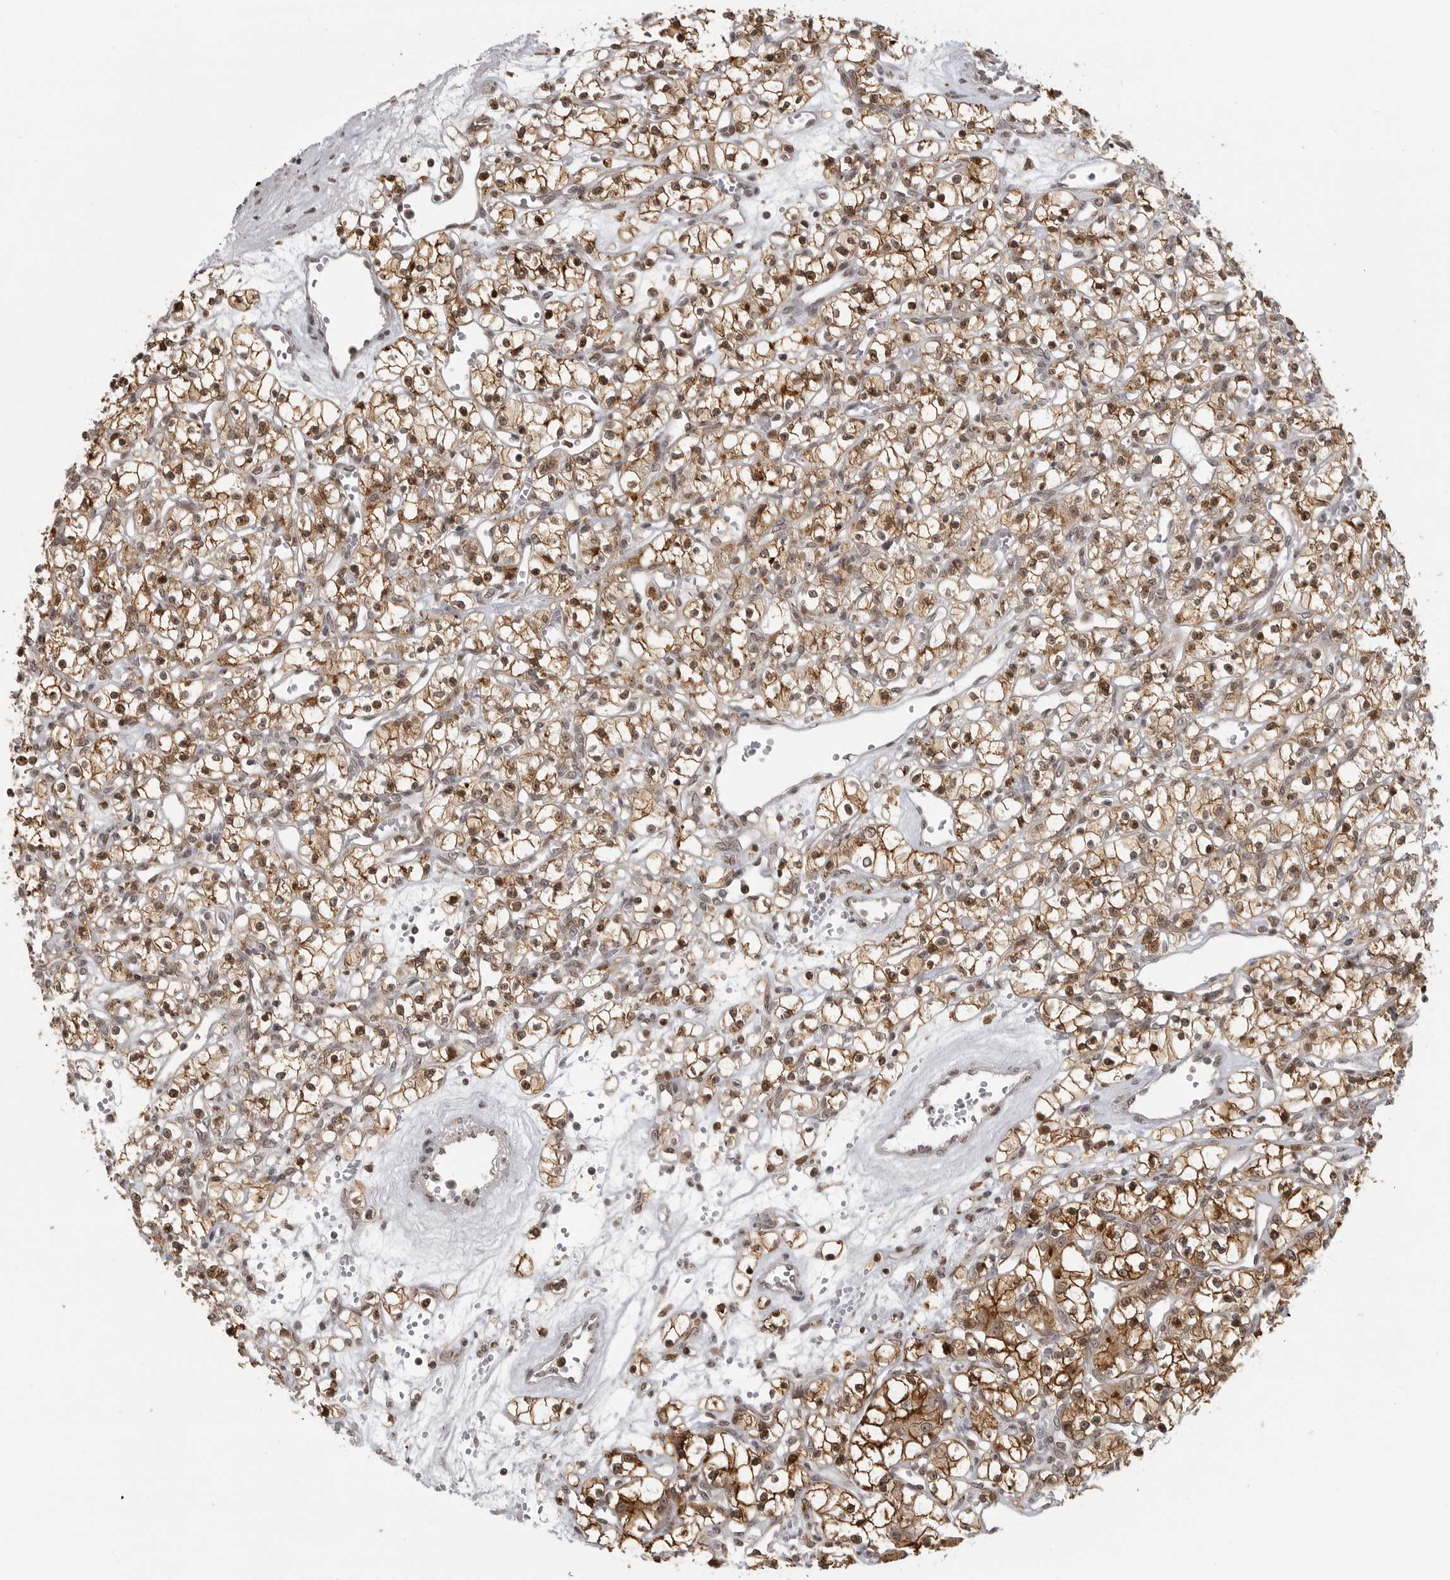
{"staining": {"intensity": "moderate", "quantity": ">75%", "location": "cytoplasmic/membranous,nuclear"}, "tissue": "renal cancer", "cell_type": "Tumor cells", "image_type": "cancer", "snomed": [{"axis": "morphology", "description": "Adenocarcinoma, NOS"}, {"axis": "topography", "description": "Kidney"}], "caption": "Protein staining displays moderate cytoplasmic/membranous and nuclear positivity in about >75% of tumor cells in renal adenocarcinoma.", "gene": "ISG20L2", "patient": {"sex": "female", "age": 59}}